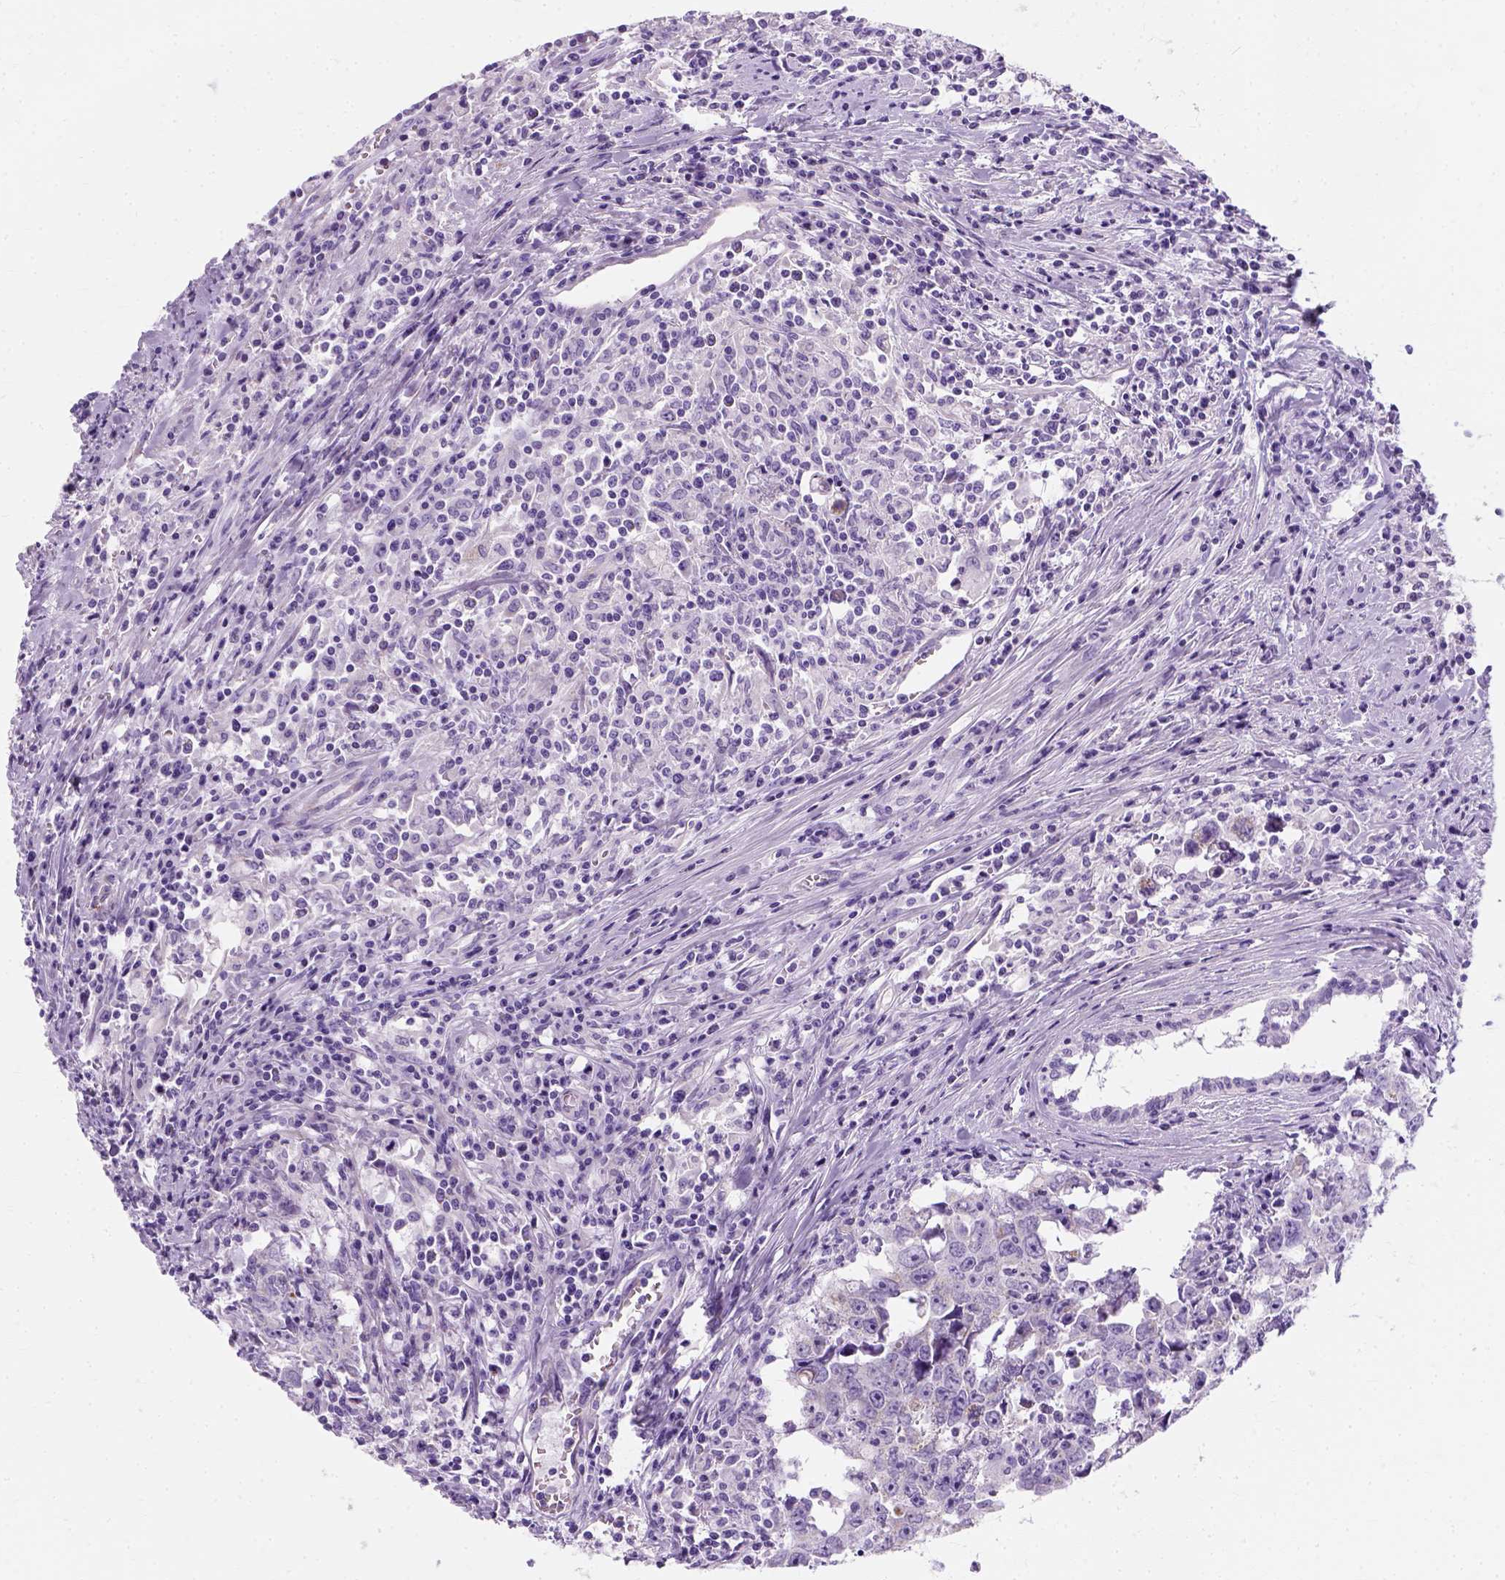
{"staining": {"intensity": "negative", "quantity": "none", "location": "none"}, "tissue": "testis cancer", "cell_type": "Tumor cells", "image_type": "cancer", "snomed": [{"axis": "morphology", "description": "Carcinoma, Embryonal, NOS"}, {"axis": "topography", "description": "Testis"}], "caption": "Immunohistochemistry micrograph of testis embryonal carcinoma stained for a protein (brown), which displays no staining in tumor cells.", "gene": "MYH15", "patient": {"sex": "male", "age": 22}}